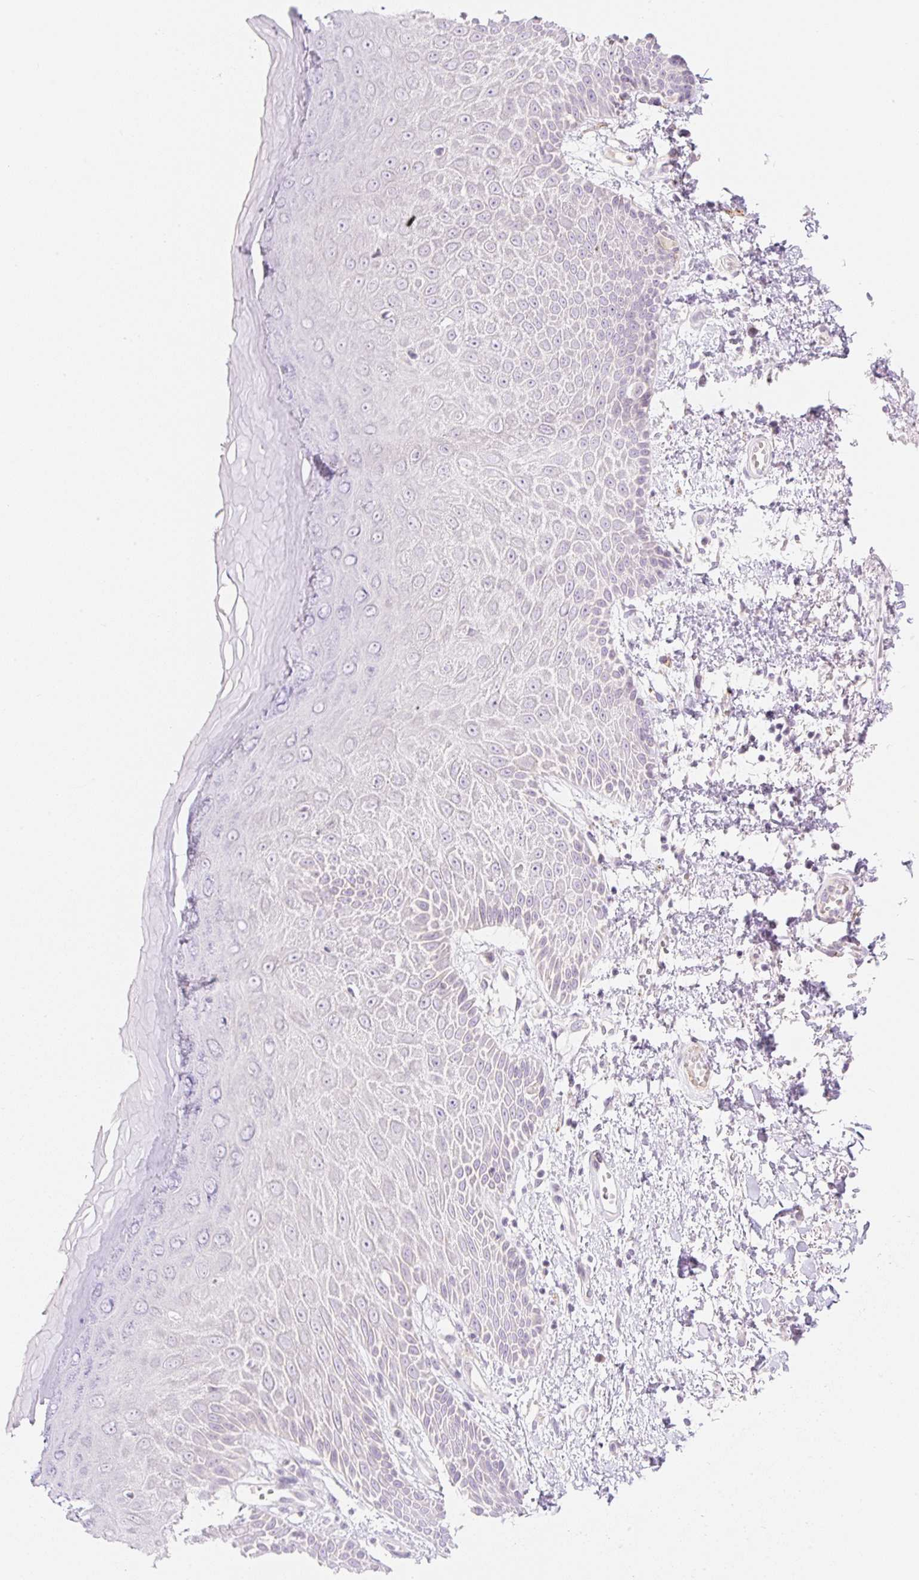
{"staining": {"intensity": "negative", "quantity": "none", "location": "none"}, "tissue": "skin", "cell_type": "Epidermal cells", "image_type": "normal", "snomed": [{"axis": "morphology", "description": "Normal tissue, NOS"}, {"axis": "topography", "description": "Anal"}, {"axis": "topography", "description": "Peripheral nerve tissue"}], "caption": "A photomicrograph of human skin is negative for staining in epidermal cells. (Brightfield microscopy of DAB (3,3'-diaminobenzidine) immunohistochemistry (IHC) at high magnification).", "gene": "CASKIN1", "patient": {"sex": "male", "age": 78}}